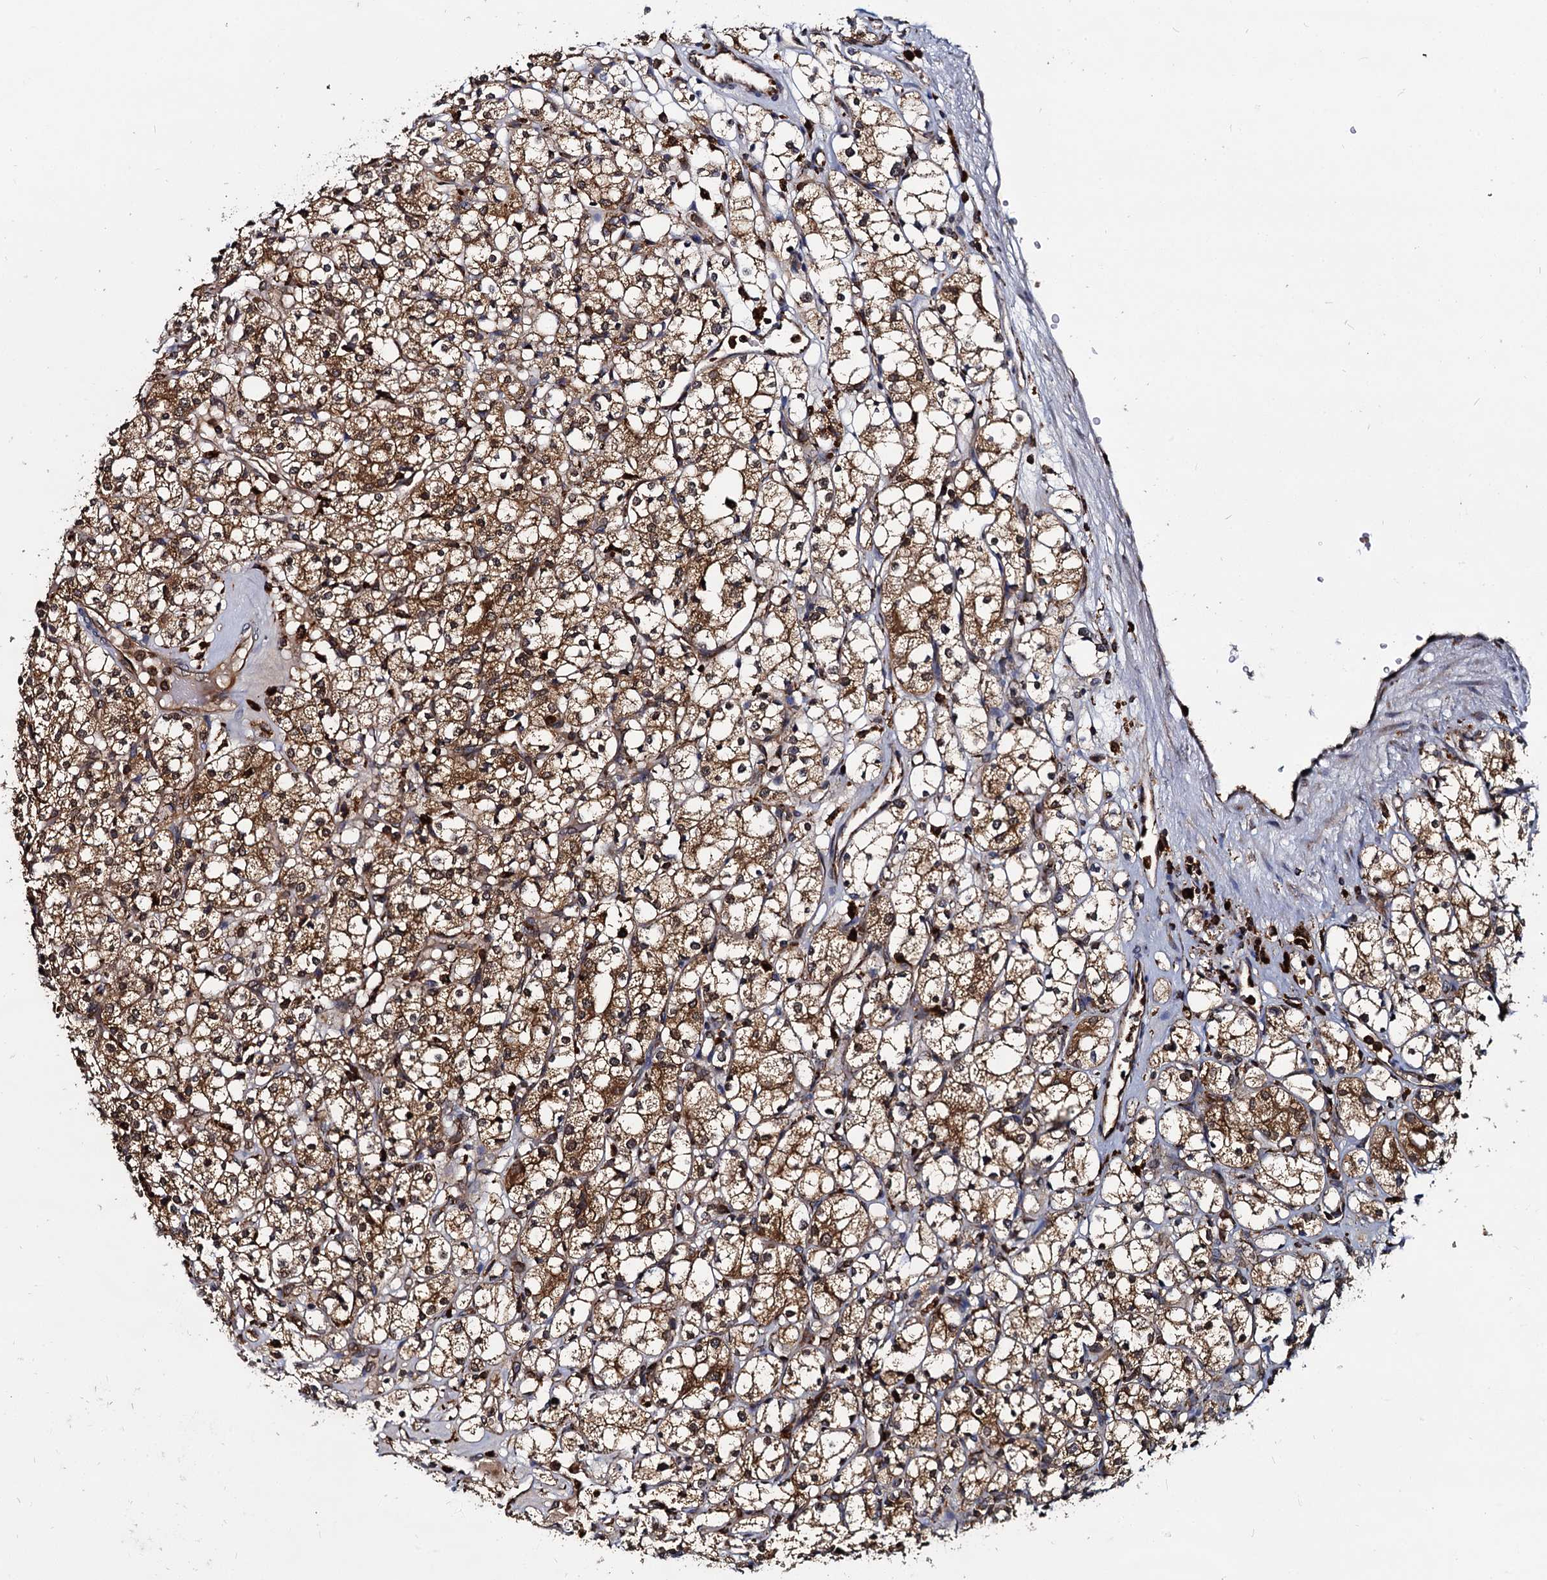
{"staining": {"intensity": "moderate", "quantity": ">75%", "location": "cytoplasmic/membranous"}, "tissue": "renal cancer", "cell_type": "Tumor cells", "image_type": "cancer", "snomed": [{"axis": "morphology", "description": "Adenocarcinoma, NOS"}, {"axis": "topography", "description": "Kidney"}], "caption": "Human renal cancer stained for a protein (brown) demonstrates moderate cytoplasmic/membranous positive positivity in about >75% of tumor cells.", "gene": "UFM1", "patient": {"sex": "male", "age": 77}}